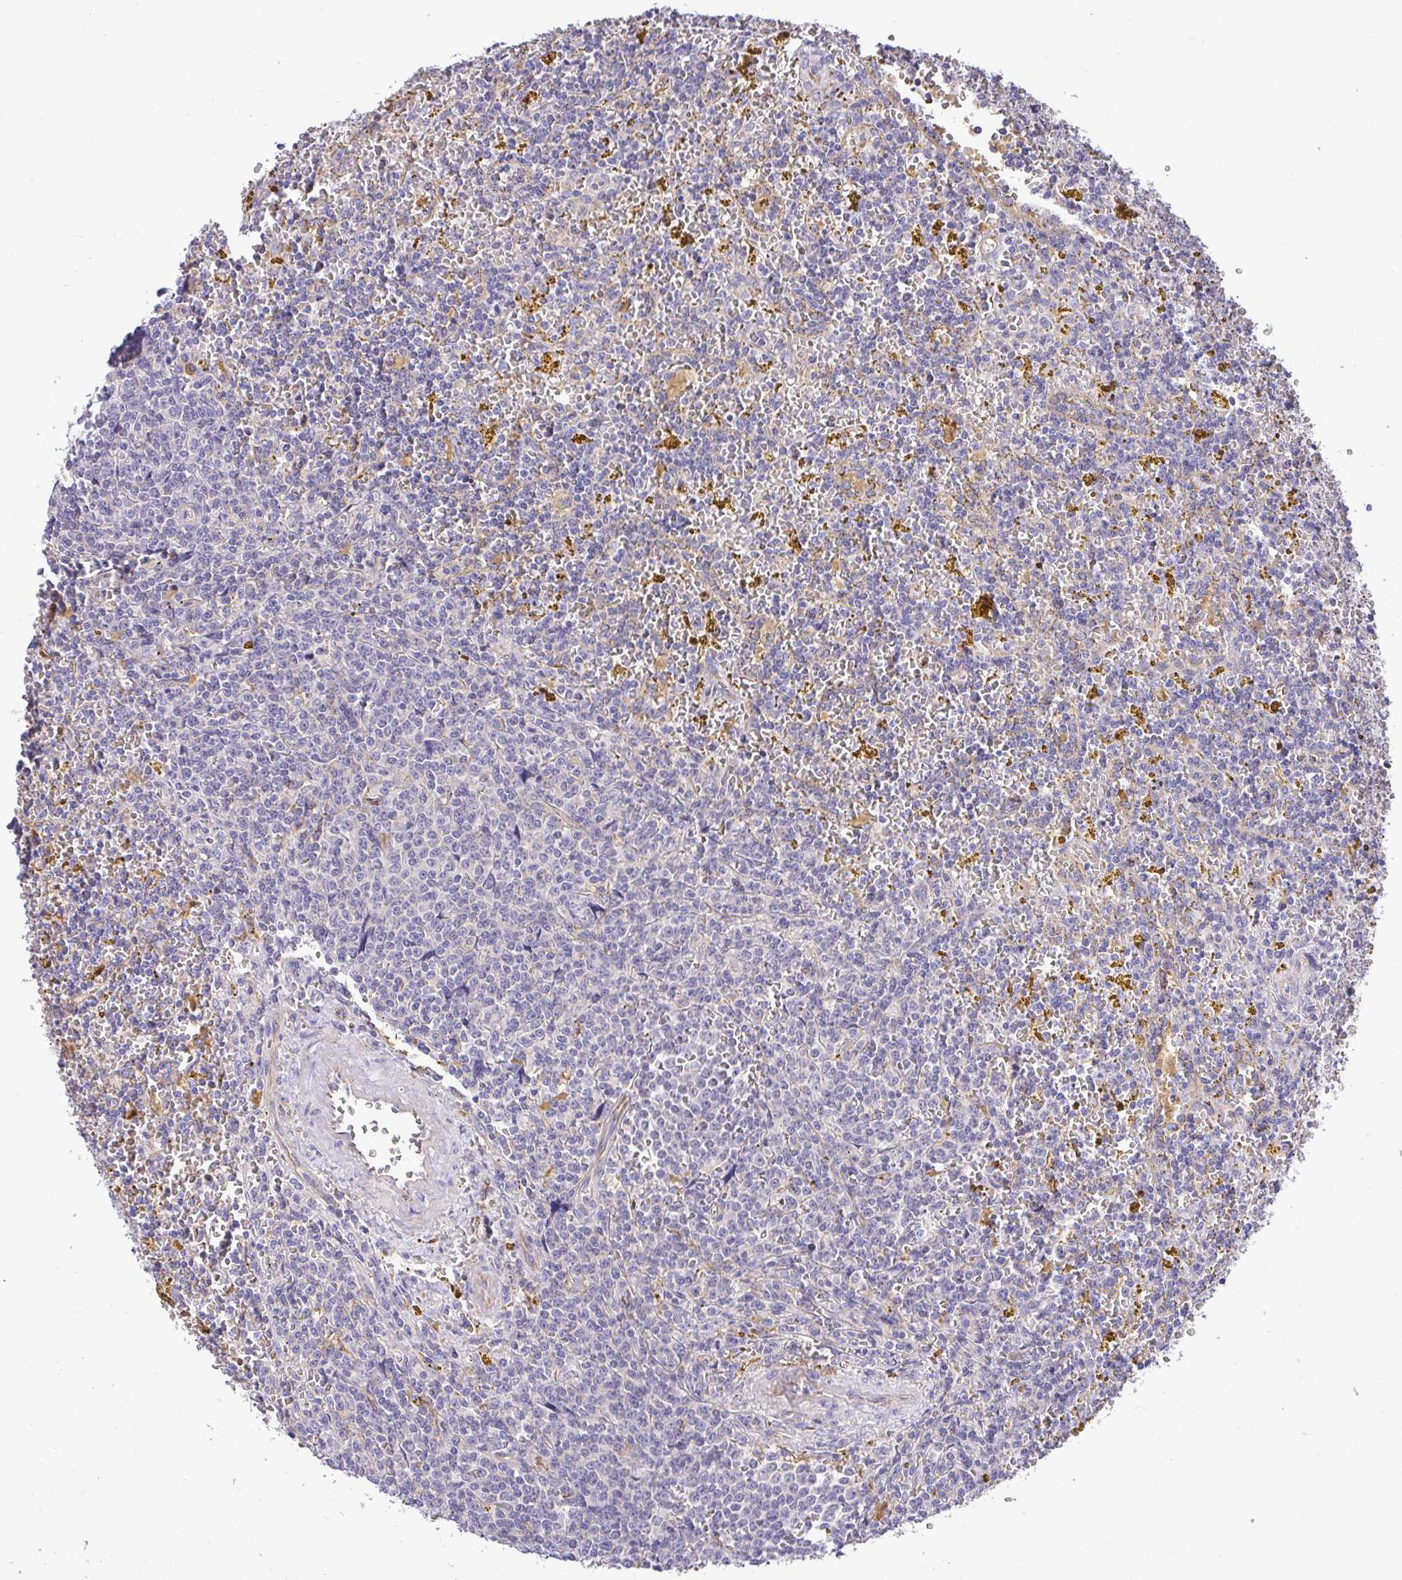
{"staining": {"intensity": "negative", "quantity": "none", "location": "none"}, "tissue": "lymphoma", "cell_type": "Tumor cells", "image_type": "cancer", "snomed": [{"axis": "morphology", "description": "Malignant lymphoma, non-Hodgkin's type, Low grade"}, {"axis": "topography", "description": "Spleen"}, {"axis": "topography", "description": "Lymph node"}], "caption": "The photomicrograph demonstrates no significant staining in tumor cells of low-grade malignant lymphoma, non-Hodgkin's type.", "gene": "ZNF581", "patient": {"sex": "female", "age": 66}}